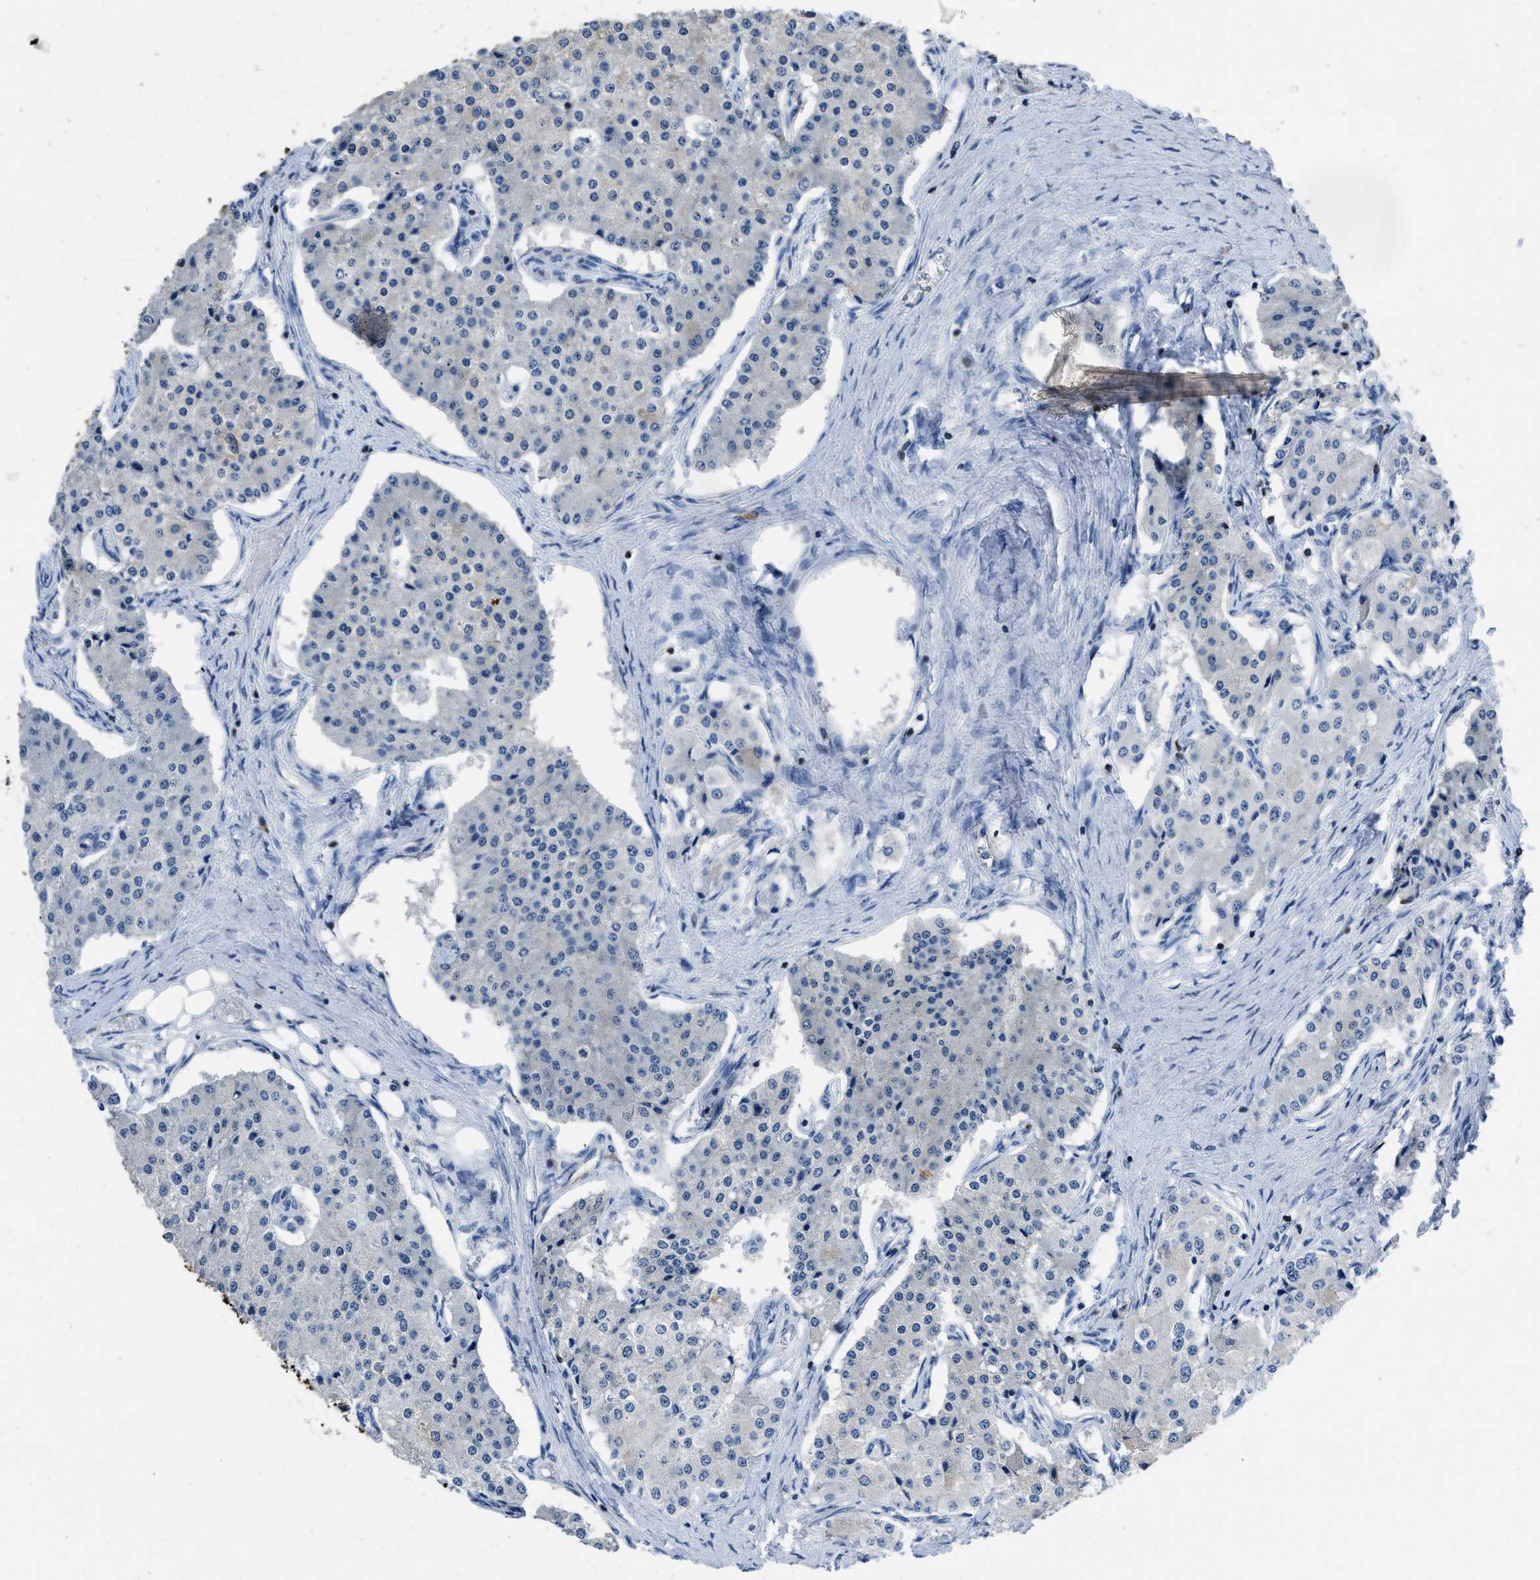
{"staining": {"intensity": "weak", "quantity": "<25%", "location": "cytoplasmic/membranous"}, "tissue": "carcinoid", "cell_type": "Tumor cells", "image_type": "cancer", "snomed": [{"axis": "morphology", "description": "Carcinoid, malignant, NOS"}, {"axis": "topography", "description": "Colon"}], "caption": "The immunohistochemistry (IHC) micrograph has no significant staining in tumor cells of carcinoid tissue.", "gene": "ITGA3", "patient": {"sex": "female", "age": 52}}